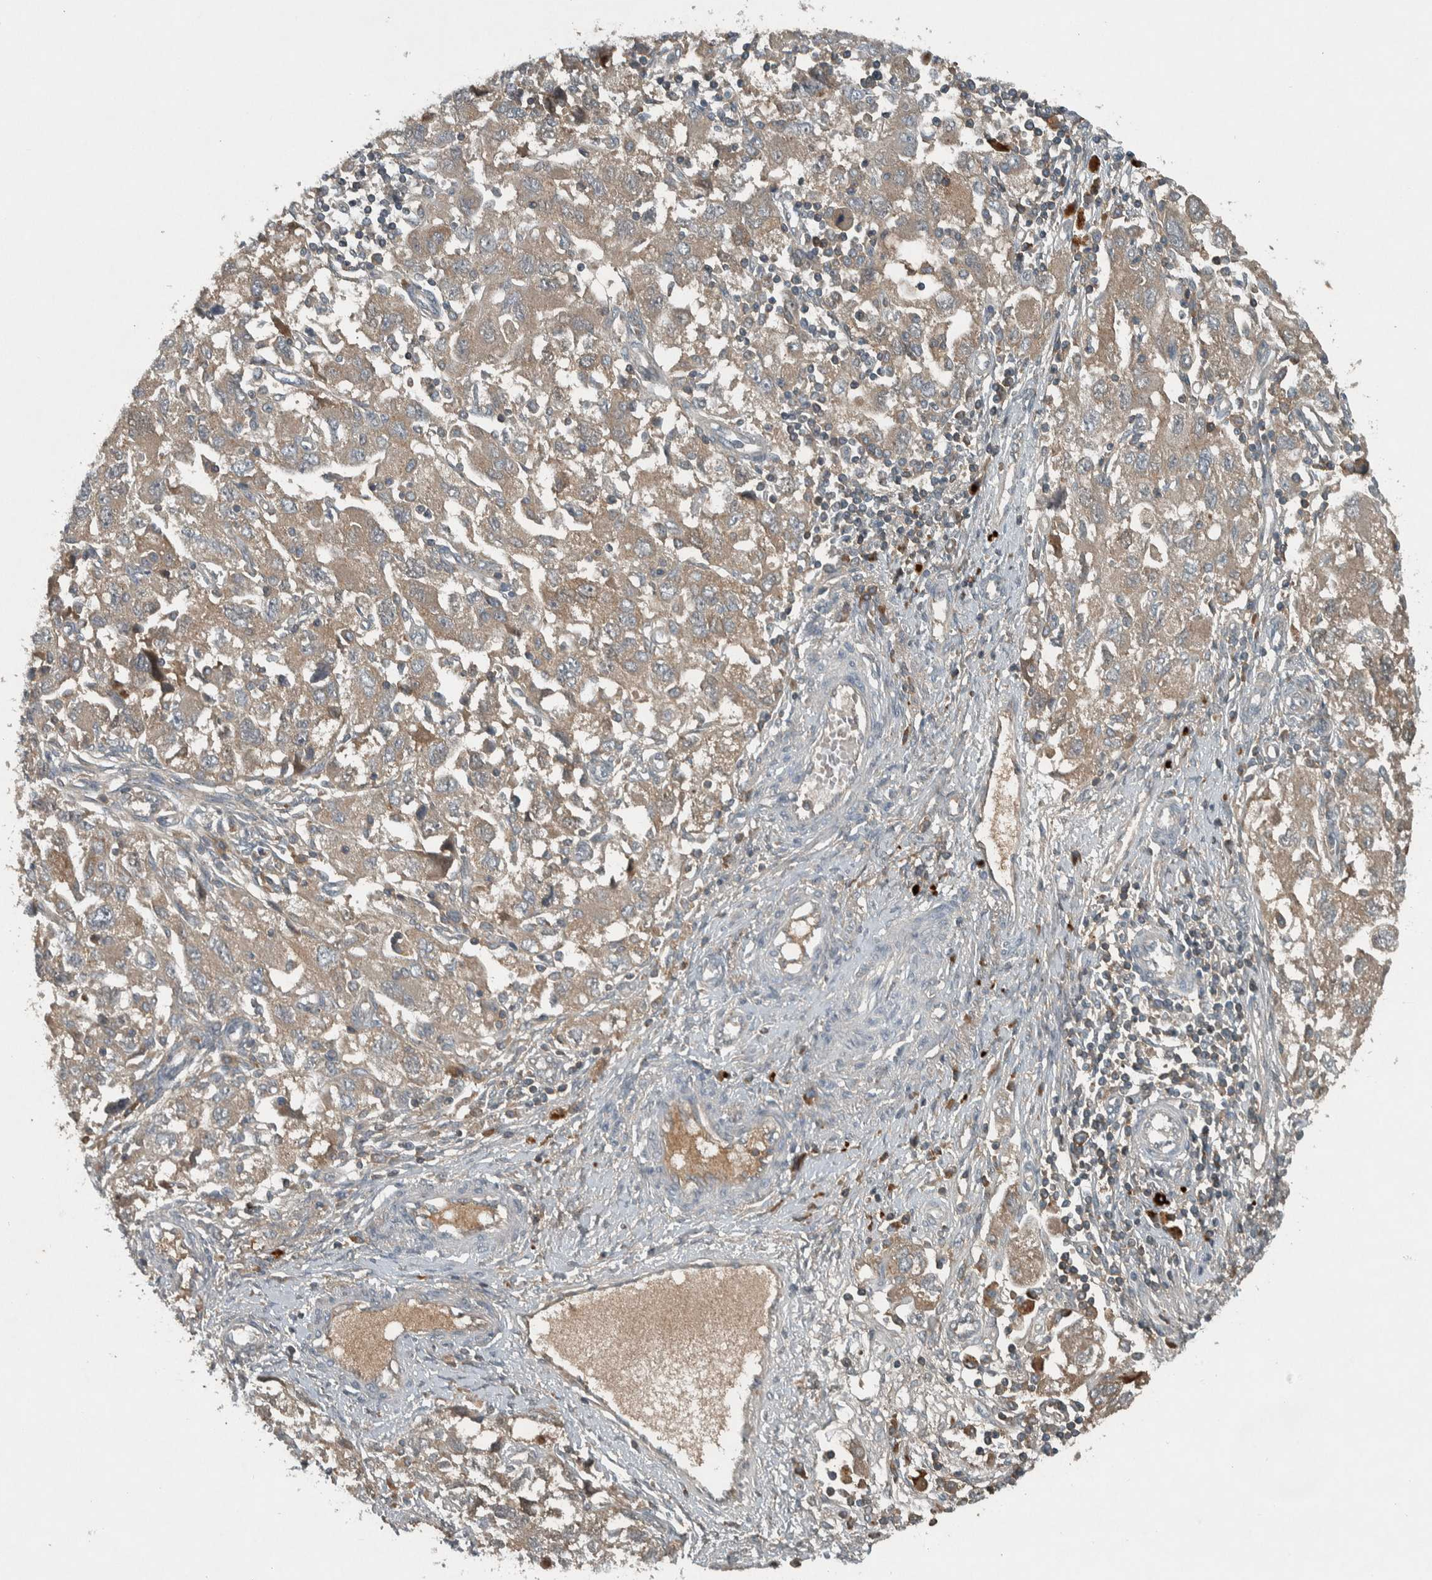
{"staining": {"intensity": "weak", "quantity": ">75%", "location": "cytoplasmic/membranous"}, "tissue": "ovarian cancer", "cell_type": "Tumor cells", "image_type": "cancer", "snomed": [{"axis": "morphology", "description": "Carcinoma, NOS"}, {"axis": "morphology", "description": "Cystadenocarcinoma, serous, NOS"}, {"axis": "topography", "description": "Ovary"}], "caption": "Brown immunohistochemical staining in ovarian carcinoma exhibits weak cytoplasmic/membranous expression in approximately >75% of tumor cells.", "gene": "CLCN2", "patient": {"sex": "female", "age": 69}}